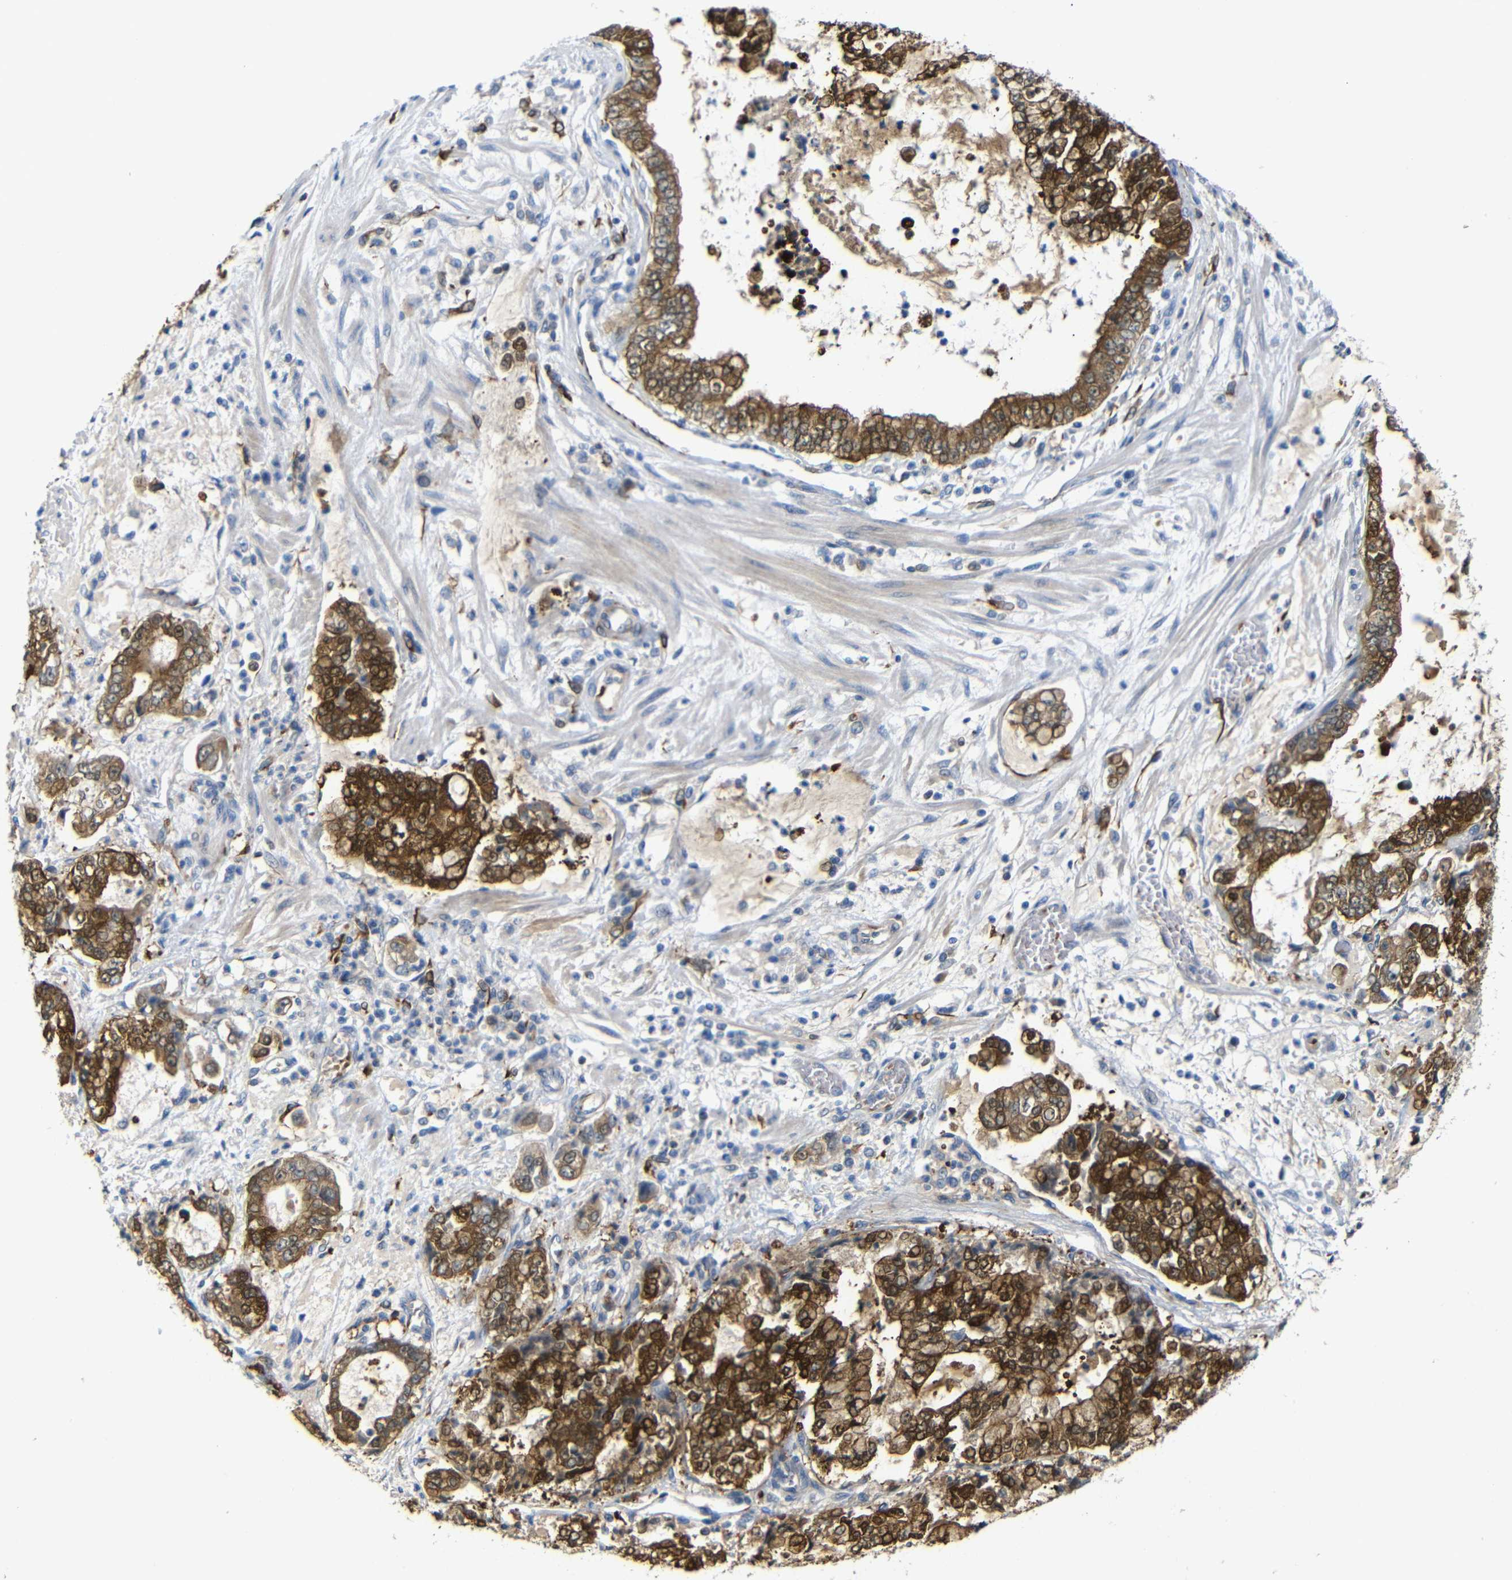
{"staining": {"intensity": "strong", "quantity": ">75%", "location": "cytoplasmic/membranous"}, "tissue": "stomach cancer", "cell_type": "Tumor cells", "image_type": "cancer", "snomed": [{"axis": "morphology", "description": "Adenocarcinoma, NOS"}, {"axis": "topography", "description": "Stomach"}], "caption": "There is high levels of strong cytoplasmic/membranous staining in tumor cells of stomach cancer (adenocarcinoma), as demonstrated by immunohistochemical staining (brown color).", "gene": "TBC1D32", "patient": {"sex": "male", "age": 76}}